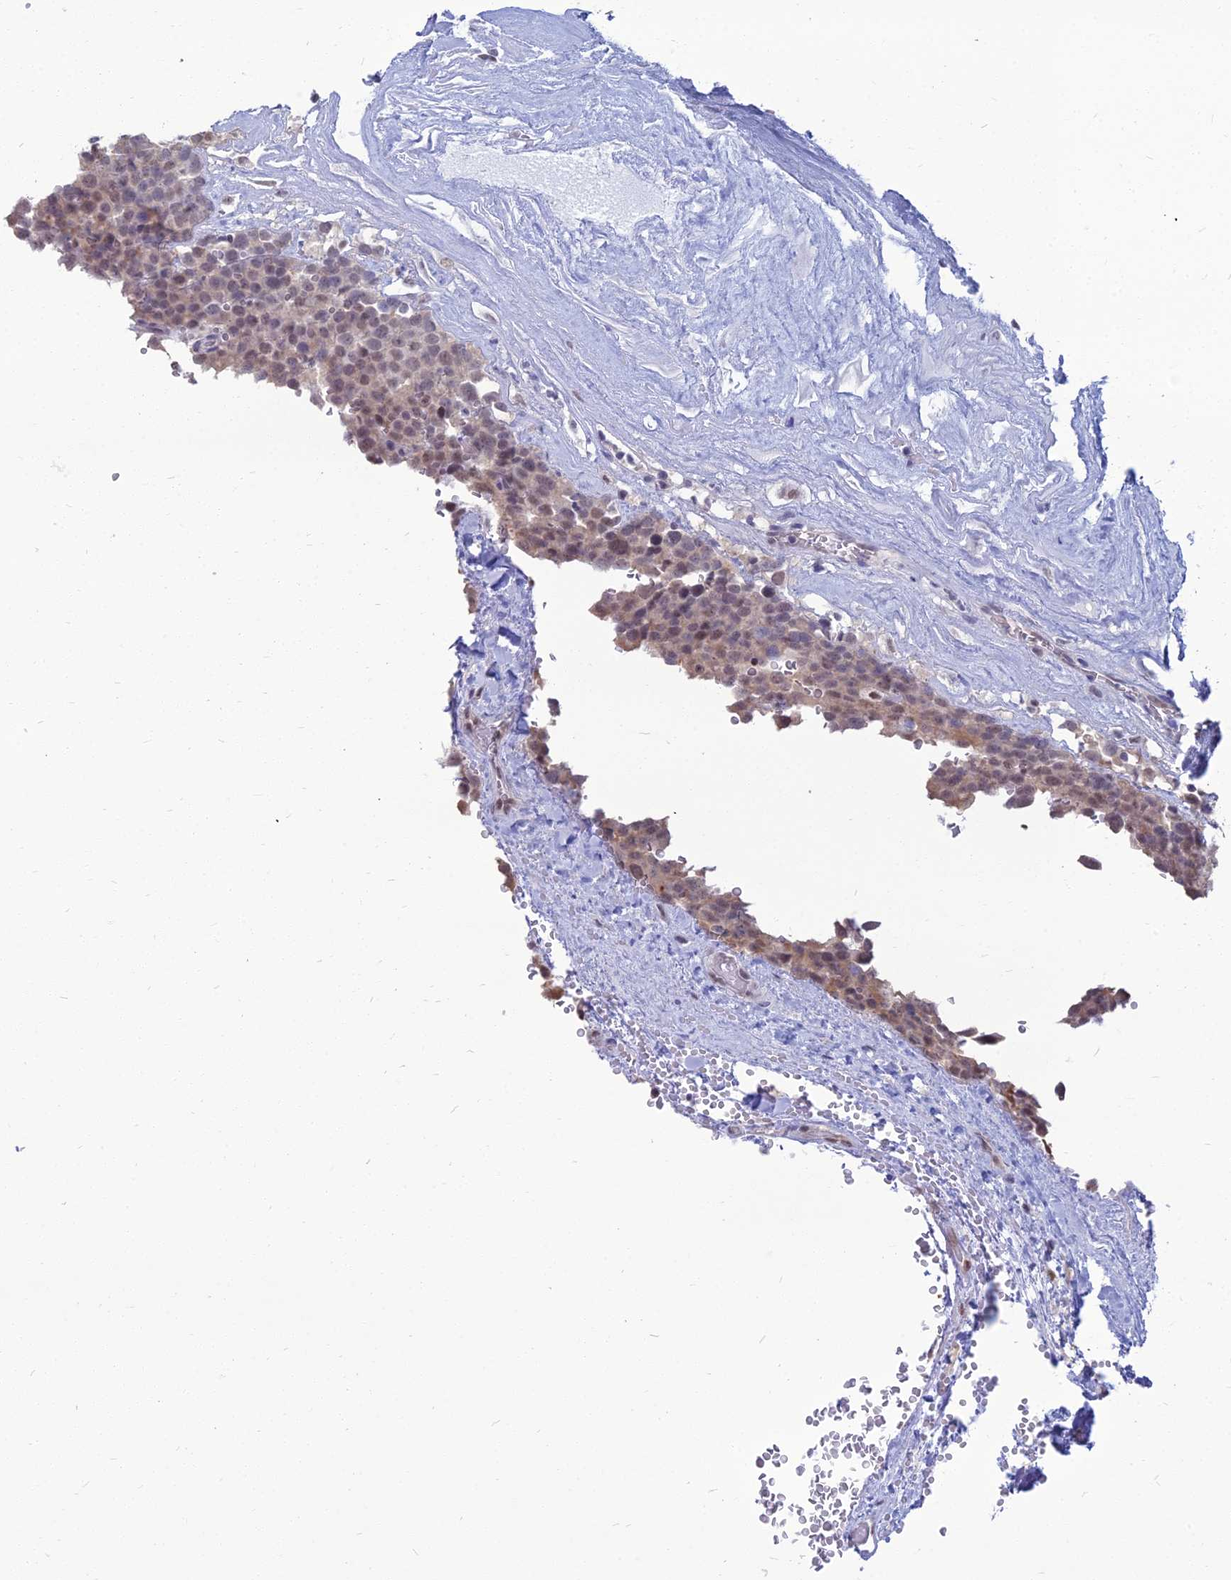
{"staining": {"intensity": "moderate", "quantity": "25%-75%", "location": "nuclear"}, "tissue": "testis cancer", "cell_type": "Tumor cells", "image_type": "cancer", "snomed": [{"axis": "morphology", "description": "Seminoma, NOS"}, {"axis": "topography", "description": "Testis"}], "caption": "Immunohistochemical staining of seminoma (testis) reveals medium levels of moderate nuclear expression in about 25%-75% of tumor cells.", "gene": "SRSF7", "patient": {"sex": "male", "age": 71}}